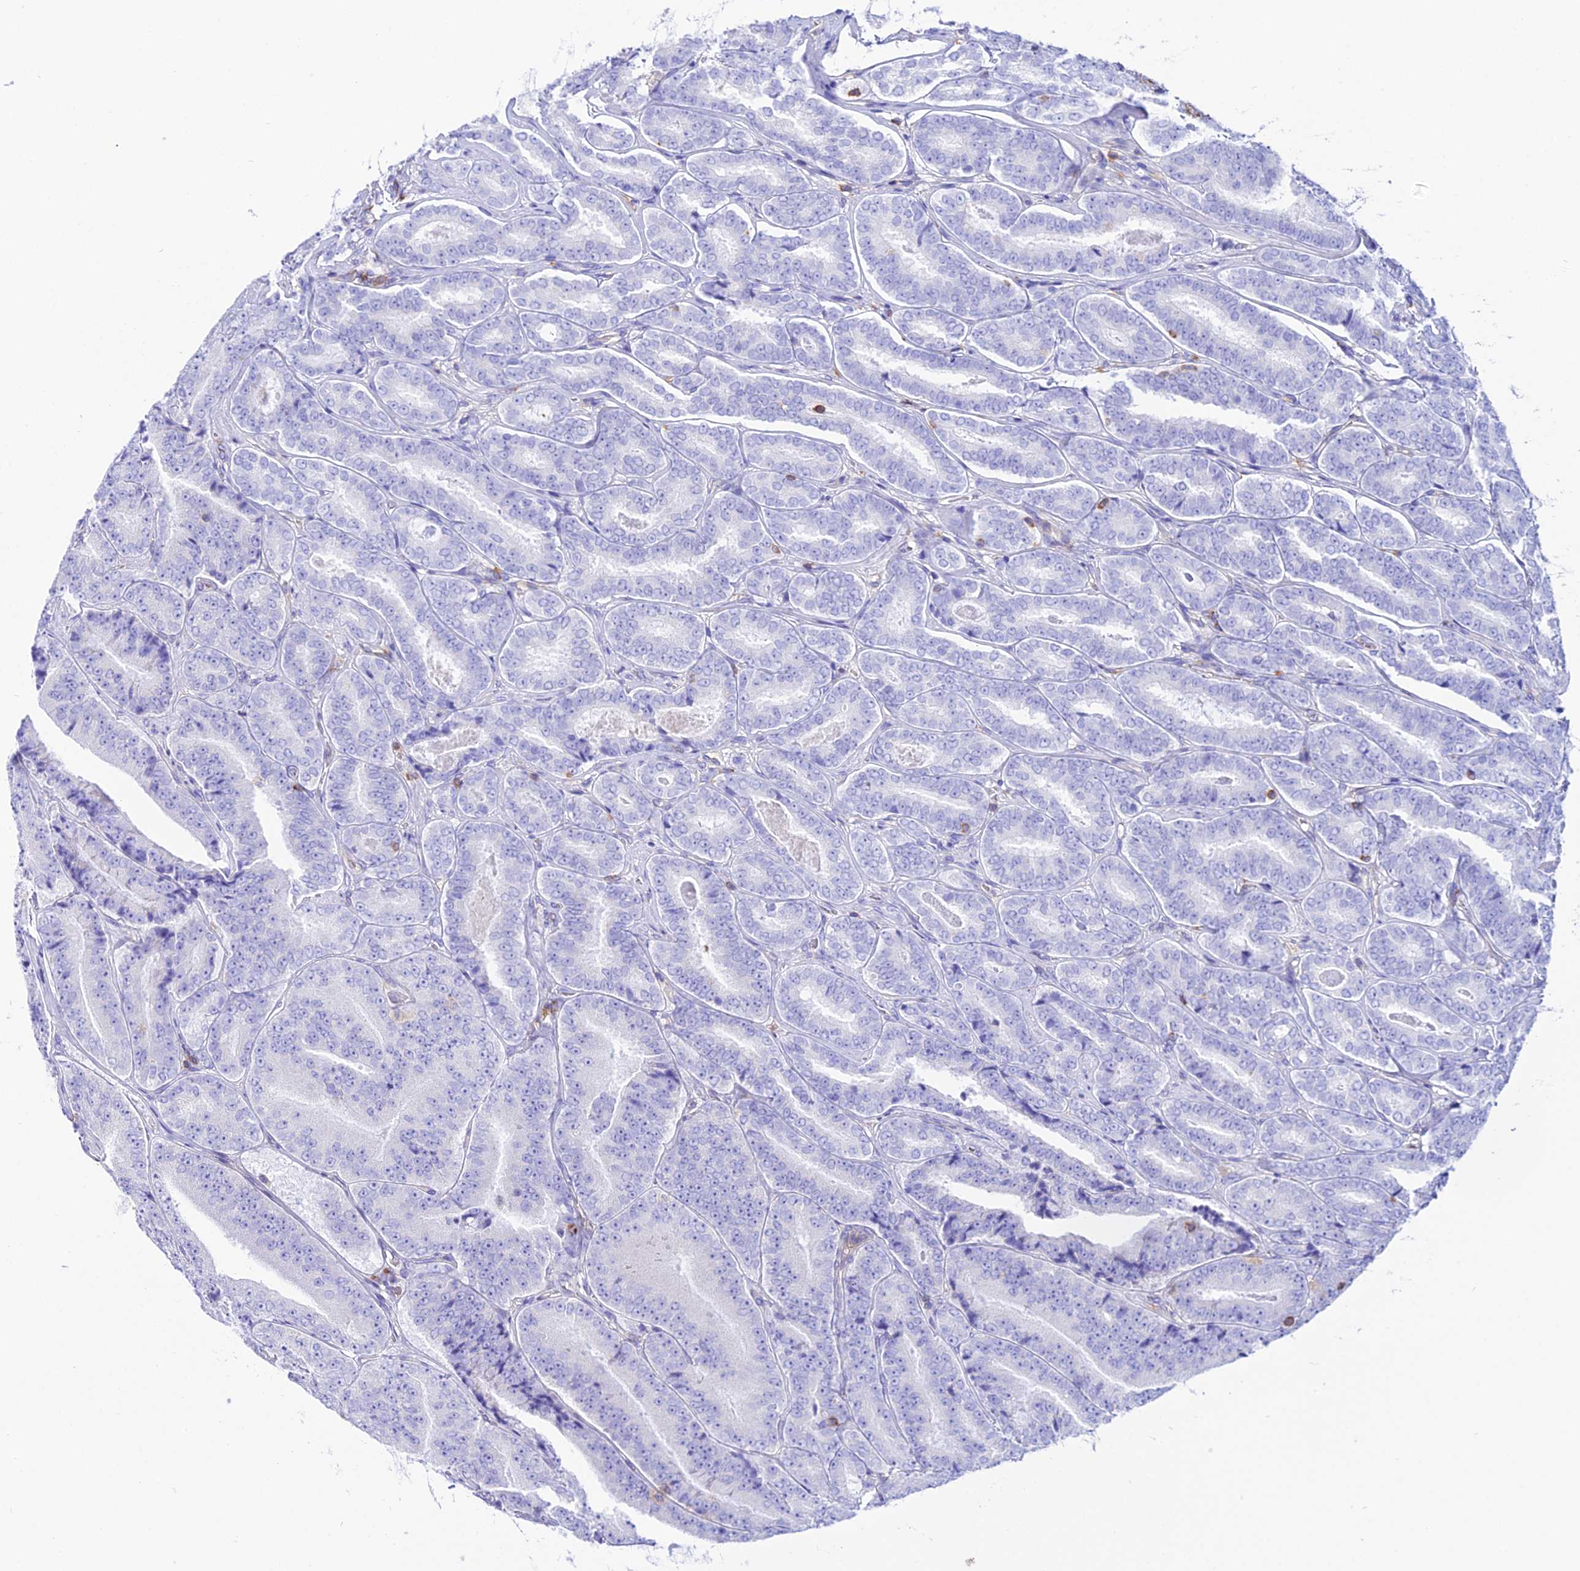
{"staining": {"intensity": "negative", "quantity": "none", "location": "none"}, "tissue": "prostate cancer", "cell_type": "Tumor cells", "image_type": "cancer", "snomed": [{"axis": "morphology", "description": "Adenocarcinoma, High grade"}, {"axis": "topography", "description": "Prostate"}], "caption": "Immunohistochemistry (IHC) histopathology image of neoplastic tissue: prostate cancer (adenocarcinoma (high-grade)) stained with DAB exhibits no significant protein staining in tumor cells.", "gene": "S100A16", "patient": {"sex": "male", "age": 72}}